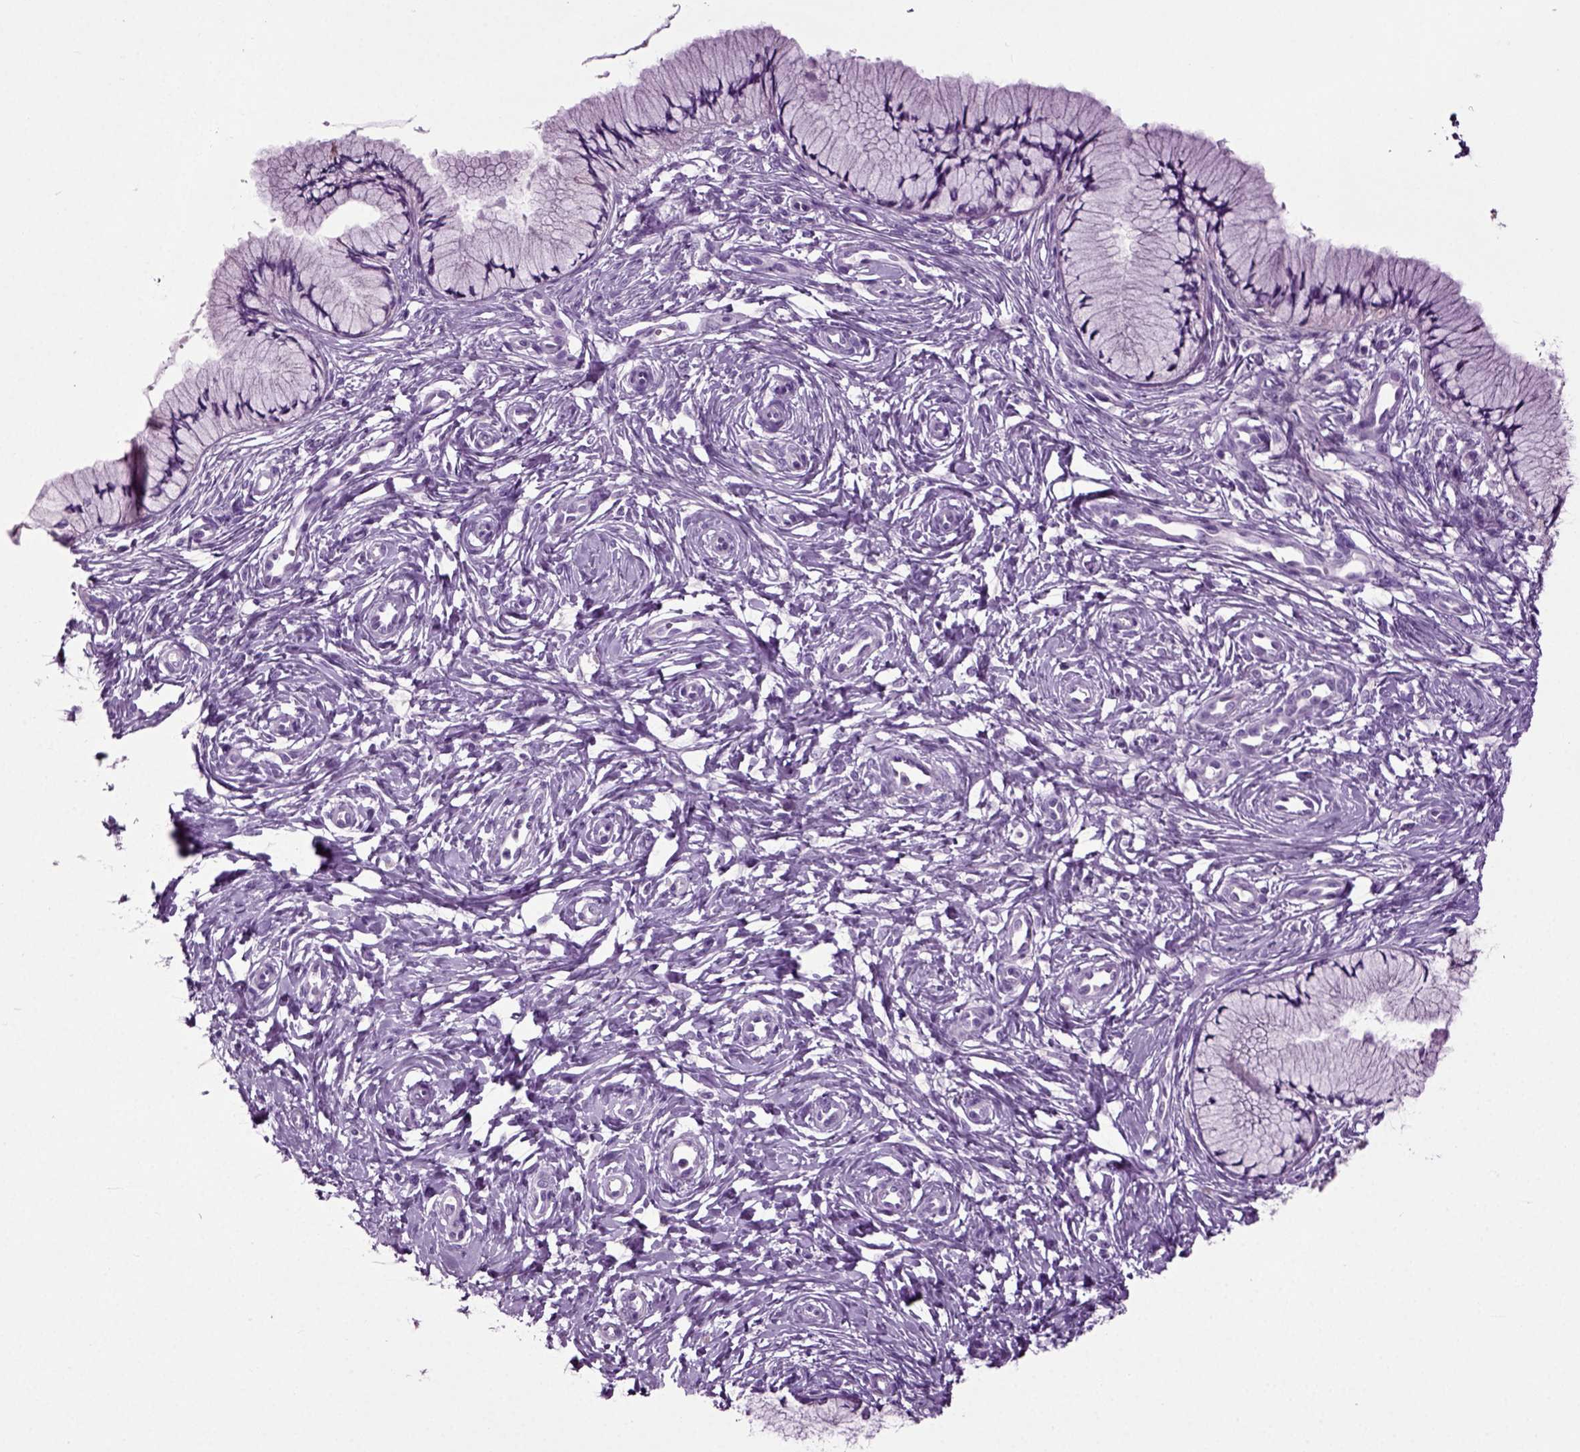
{"staining": {"intensity": "negative", "quantity": "none", "location": "none"}, "tissue": "cervix", "cell_type": "Glandular cells", "image_type": "normal", "snomed": [{"axis": "morphology", "description": "Normal tissue, NOS"}, {"axis": "topography", "description": "Cervix"}], "caption": "The micrograph demonstrates no significant staining in glandular cells of cervix.", "gene": "DNAH10", "patient": {"sex": "female", "age": 37}}